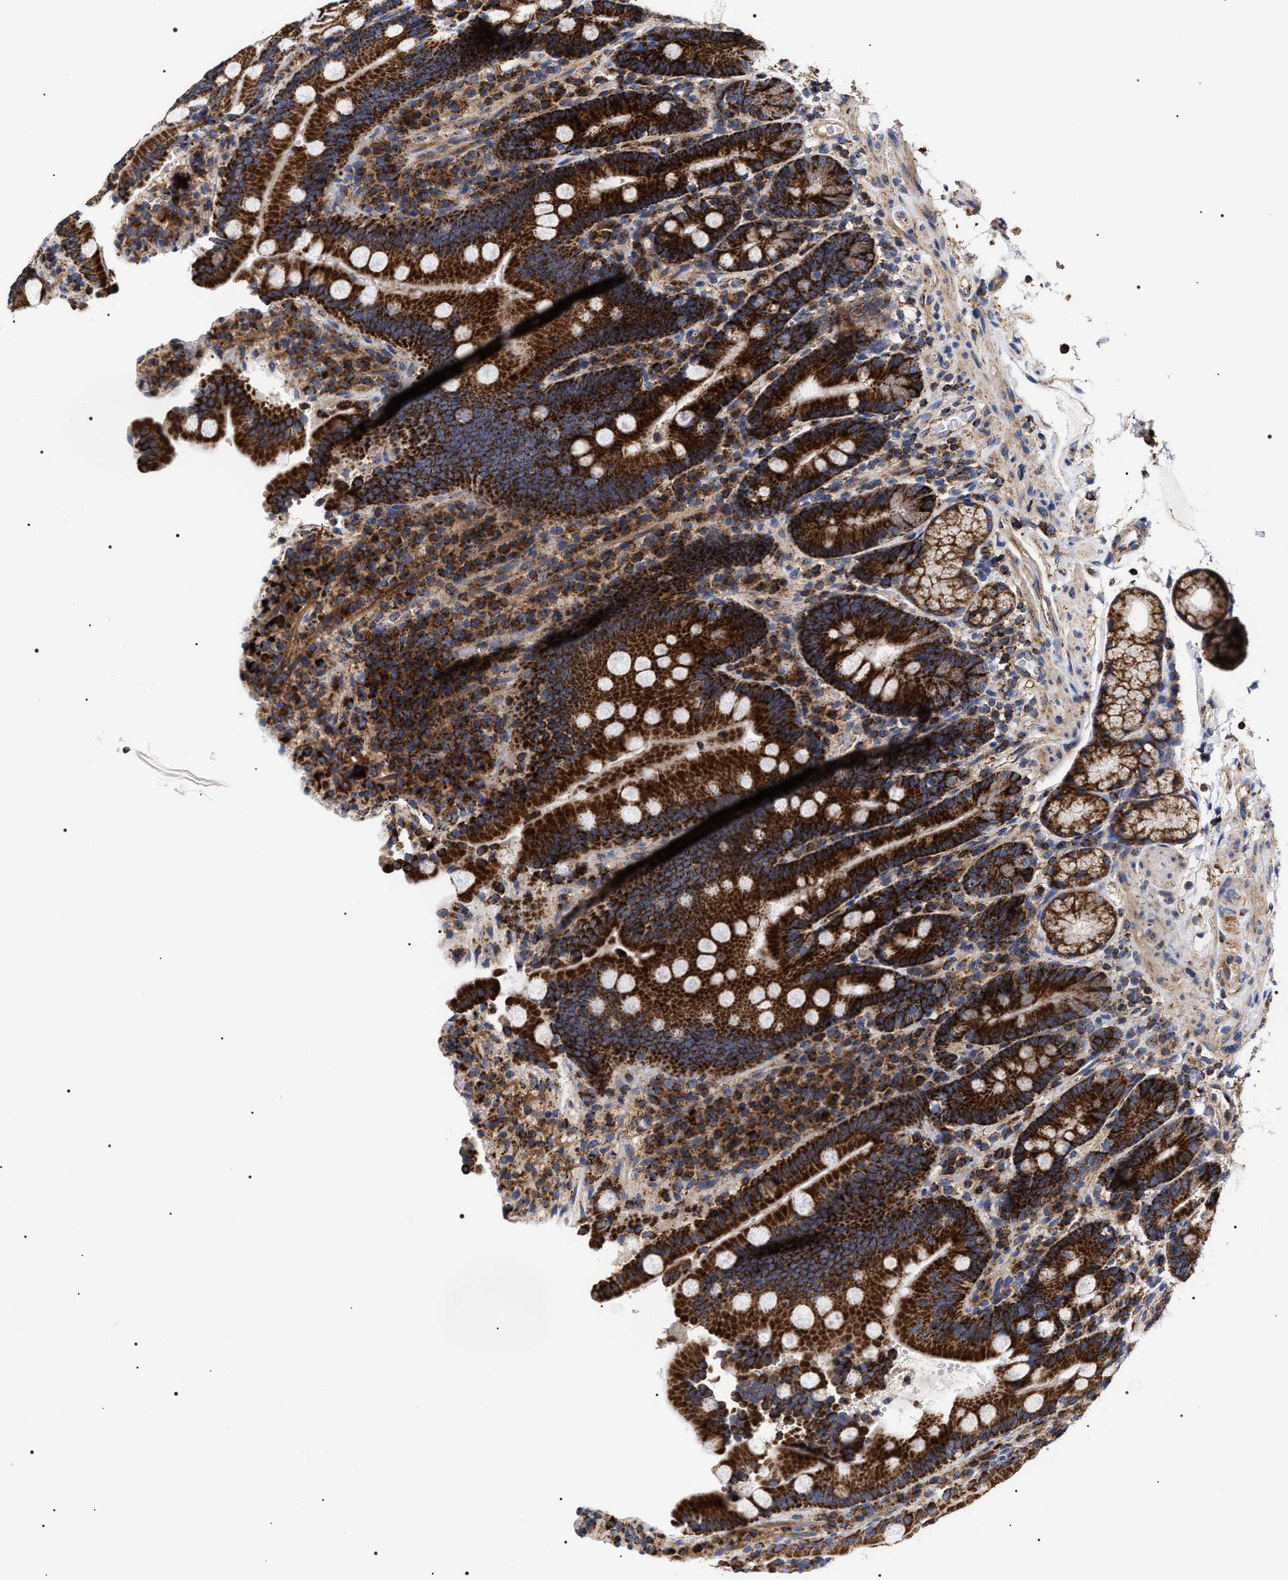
{"staining": {"intensity": "strong", "quantity": ">75%", "location": "cytoplasmic/membranous"}, "tissue": "duodenum", "cell_type": "Glandular cells", "image_type": "normal", "snomed": [{"axis": "morphology", "description": "Normal tissue, NOS"}, {"axis": "topography", "description": "Small intestine, NOS"}], "caption": "Glandular cells reveal high levels of strong cytoplasmic/membranous positivity in about >75% of cells in benign human duodenum.", "gene": "COG5", "patient": {"sex": "female", "age": 71}}